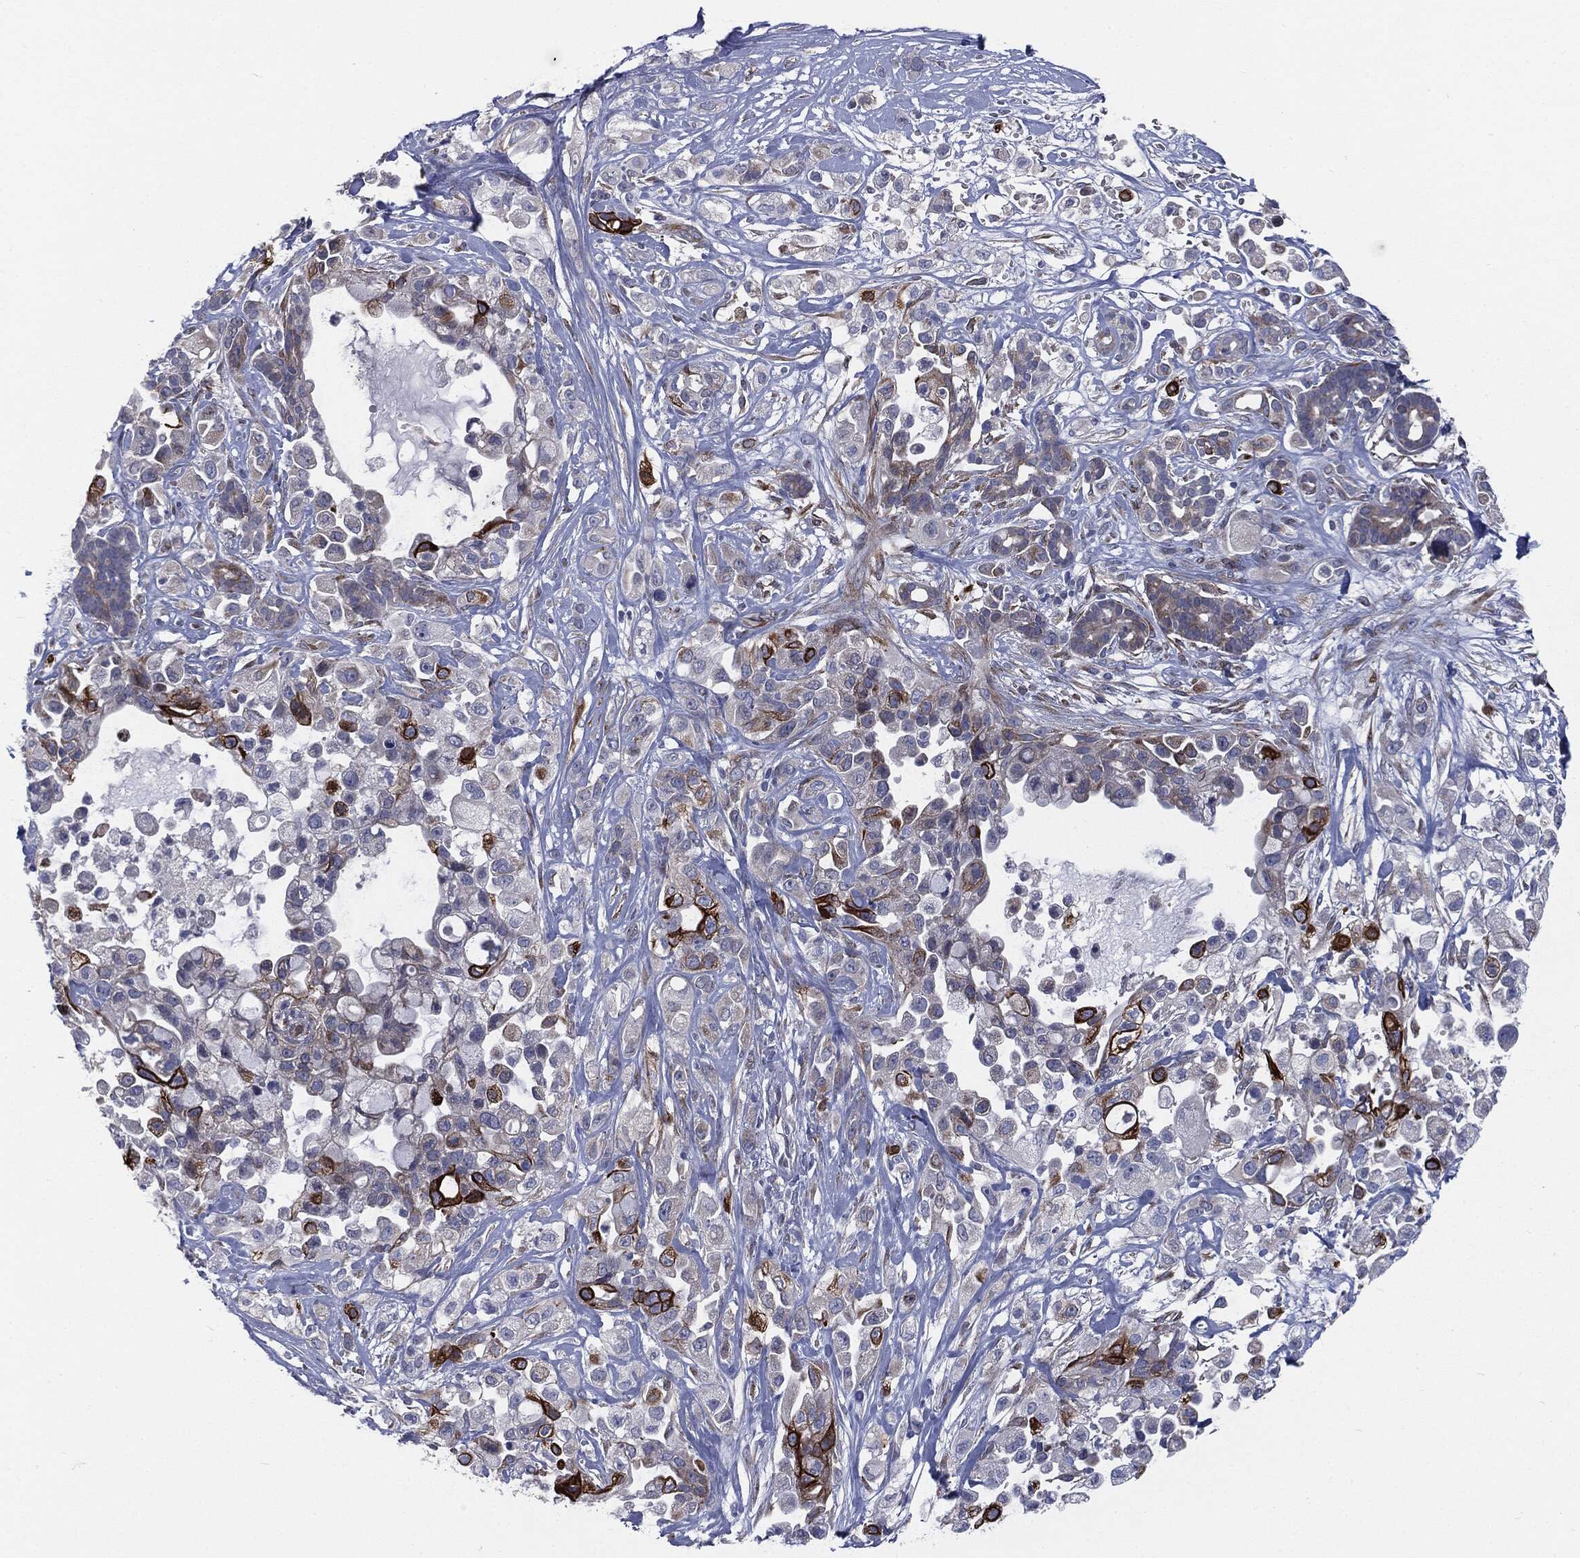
{"staining": {"intensity": "strong", "quantity": "<25%", "location": "cytoplasmic/membranous"}, "tissue": "pancreatic cancer", "cell_type": "Tumor cells", "image_type": "cancer", "snomed": [{"axis": "morphology", "description": "Adenocarcinoma, NOS"}, {"axis": "topography", "description": "Pancreas"}], "caption": "This image displays IHC staining of human pancreatic adenocarcinoma, with medium strong cytoplasmic/membranous positivity in approximately <25% of tumor cells.", "gene": "KRT5", "patient": {"sex": "male", "age": 44}}